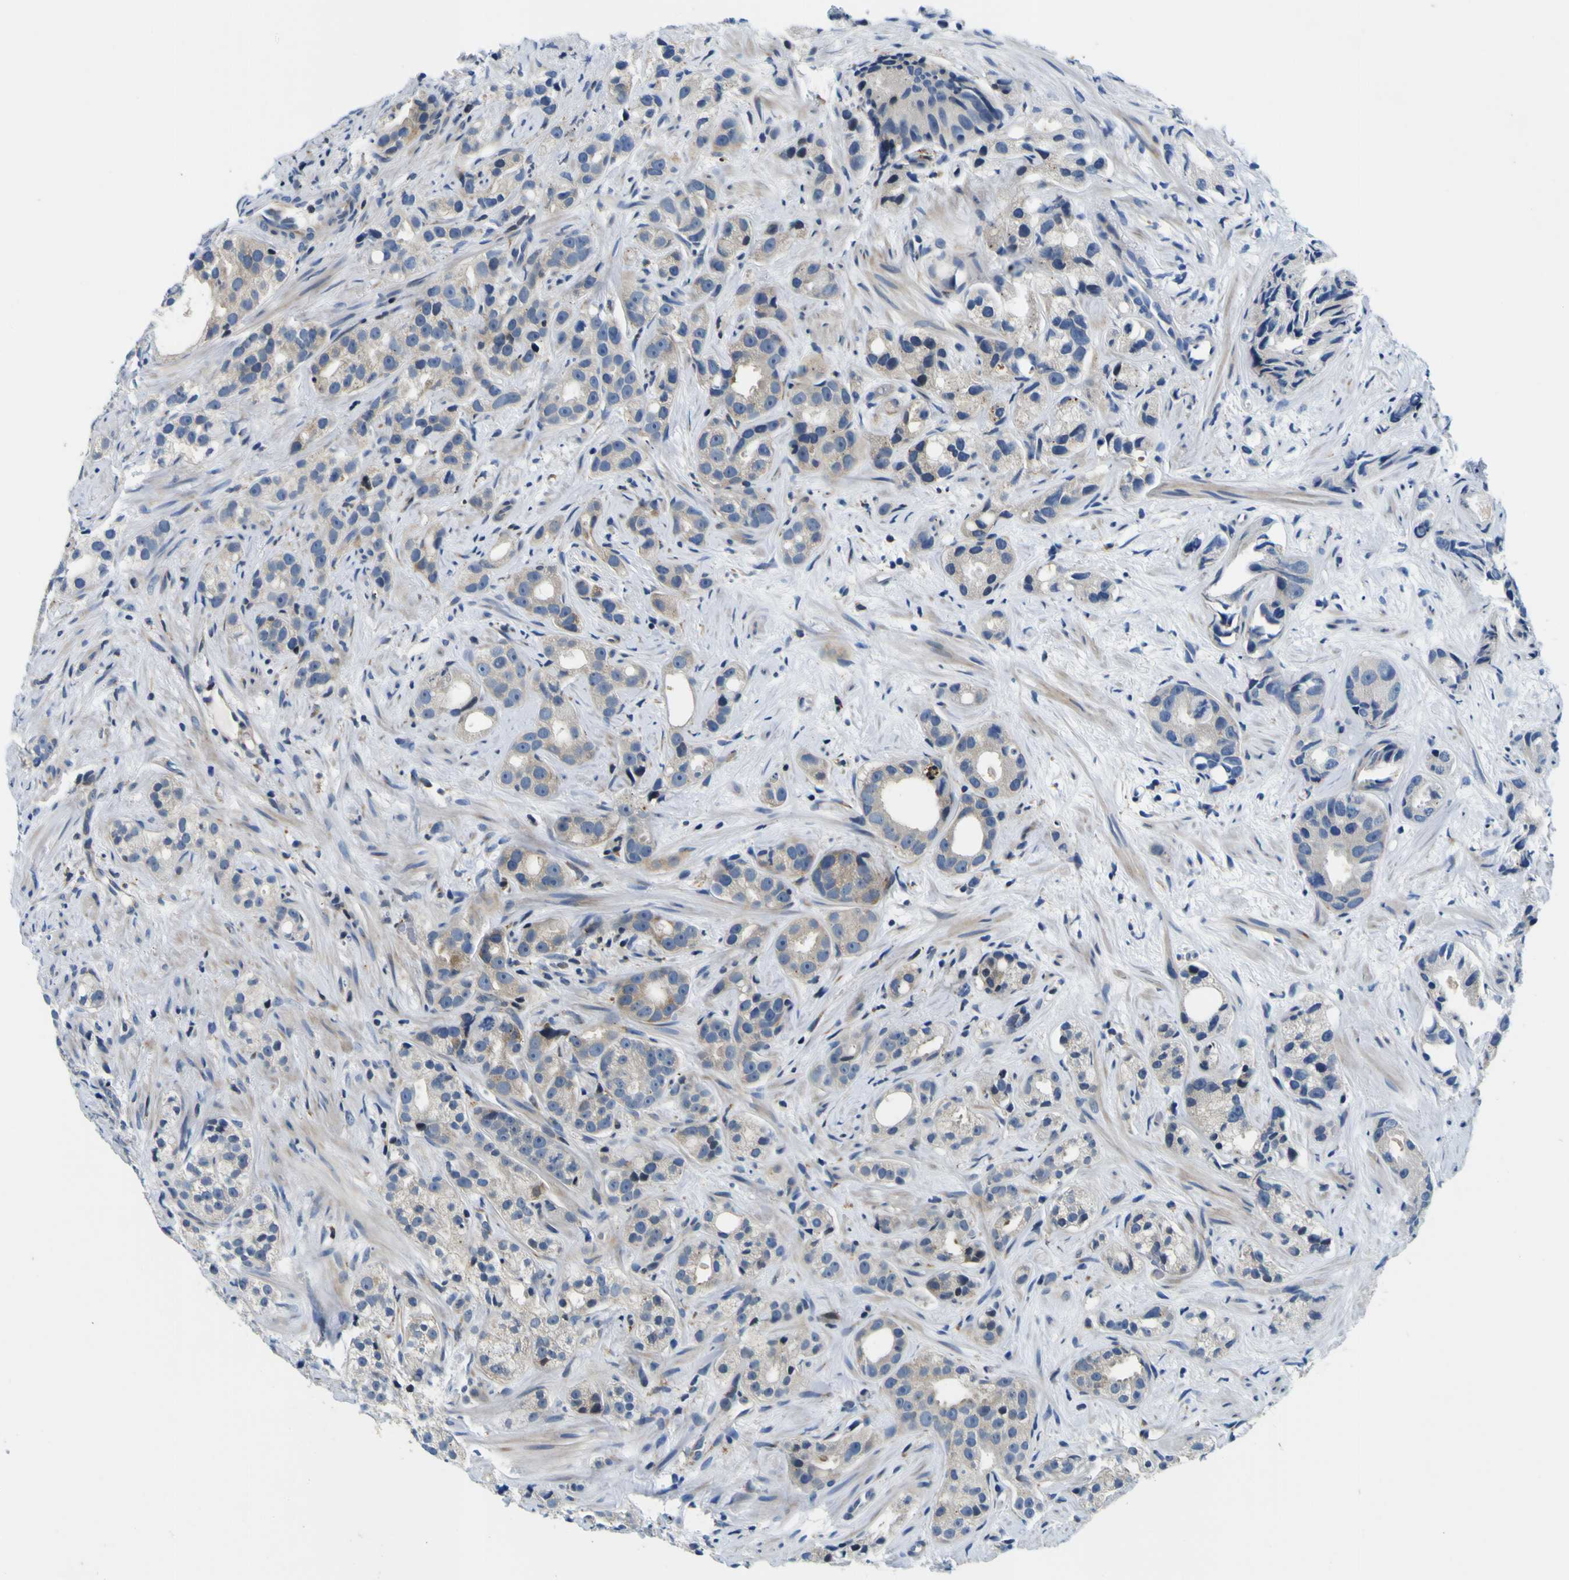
{"staining": {"intensity": "weak", "quantity": "<25%", "location": "cytoplasmic/membranous"}, "tissue": "prostate cancer", "cell_type": "Tumor cells", "image_type": "cancer", "snomed": [{"axis": "morphology", "description": "Adenocarcinoma, Low grade"}, {"axis": "topography", "description": "Prostate"}], "caption": "DAB immunohistochemical staining of human prostate adenocarcinoma (low-grade) exhibits no significant positivity in tumor cells.", "gene": "NLRP3", "patient": {"sex": "male", "age": 89}}